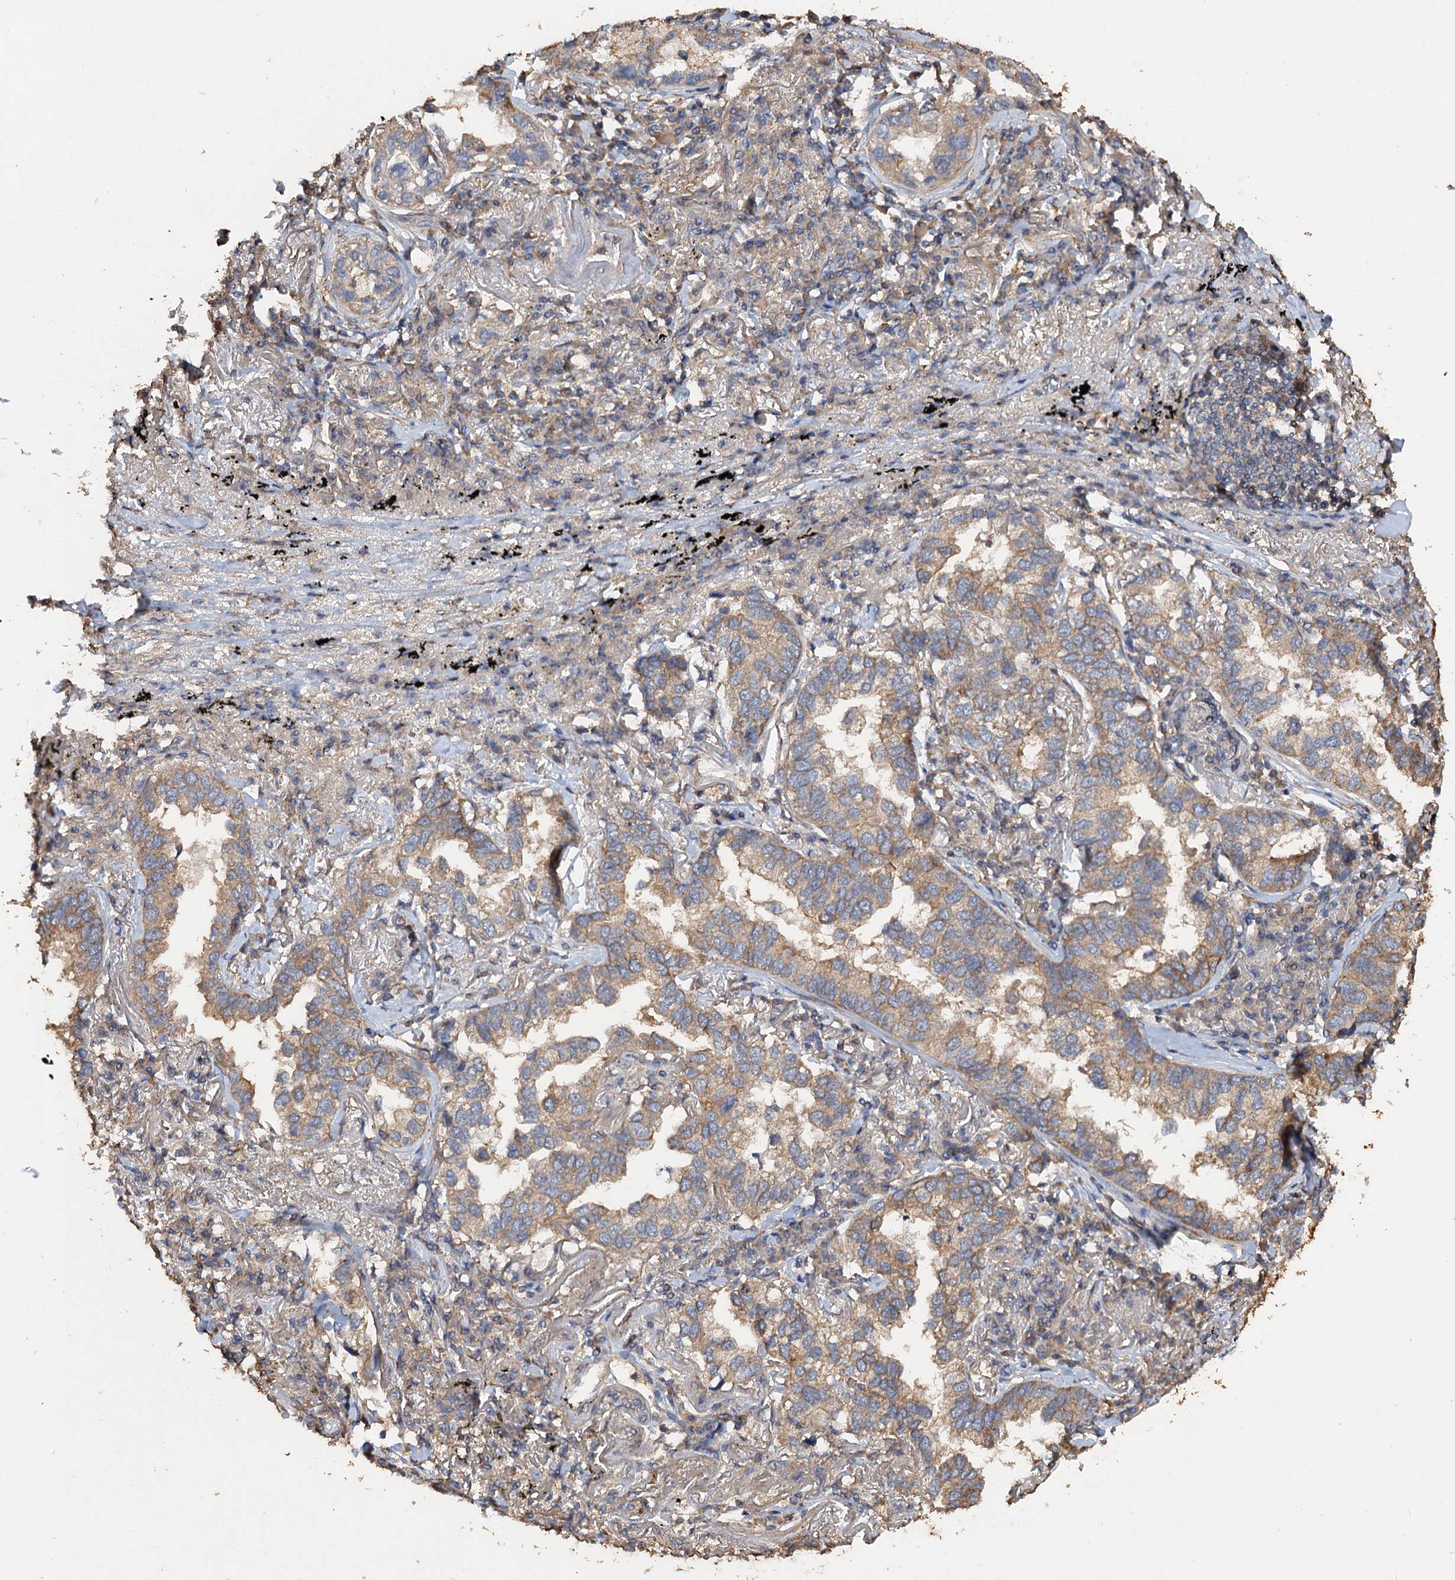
{"staining": {"intensity": "weak", "quantity": "25%-75%", "location": "cytoplasmic/membranous"}, "tissue": "lung cancer", "cell_type": "Tumor cells", "image_type": "cancer", "snomed": [{"axis": "morphology", "description": "Adenocarcinoma, NOS"}, {"axis": "topography", "description": "Lung"}], "caption": "This photomicrograph displays immunohistochemistry staining of adenocarcinoma (lung), with low weak cytoplasmic/membranous staining in about 25%-75% of tumor cells.", "gene": "SCUBE3", "patient": {"sex": "male", "age": 65}}